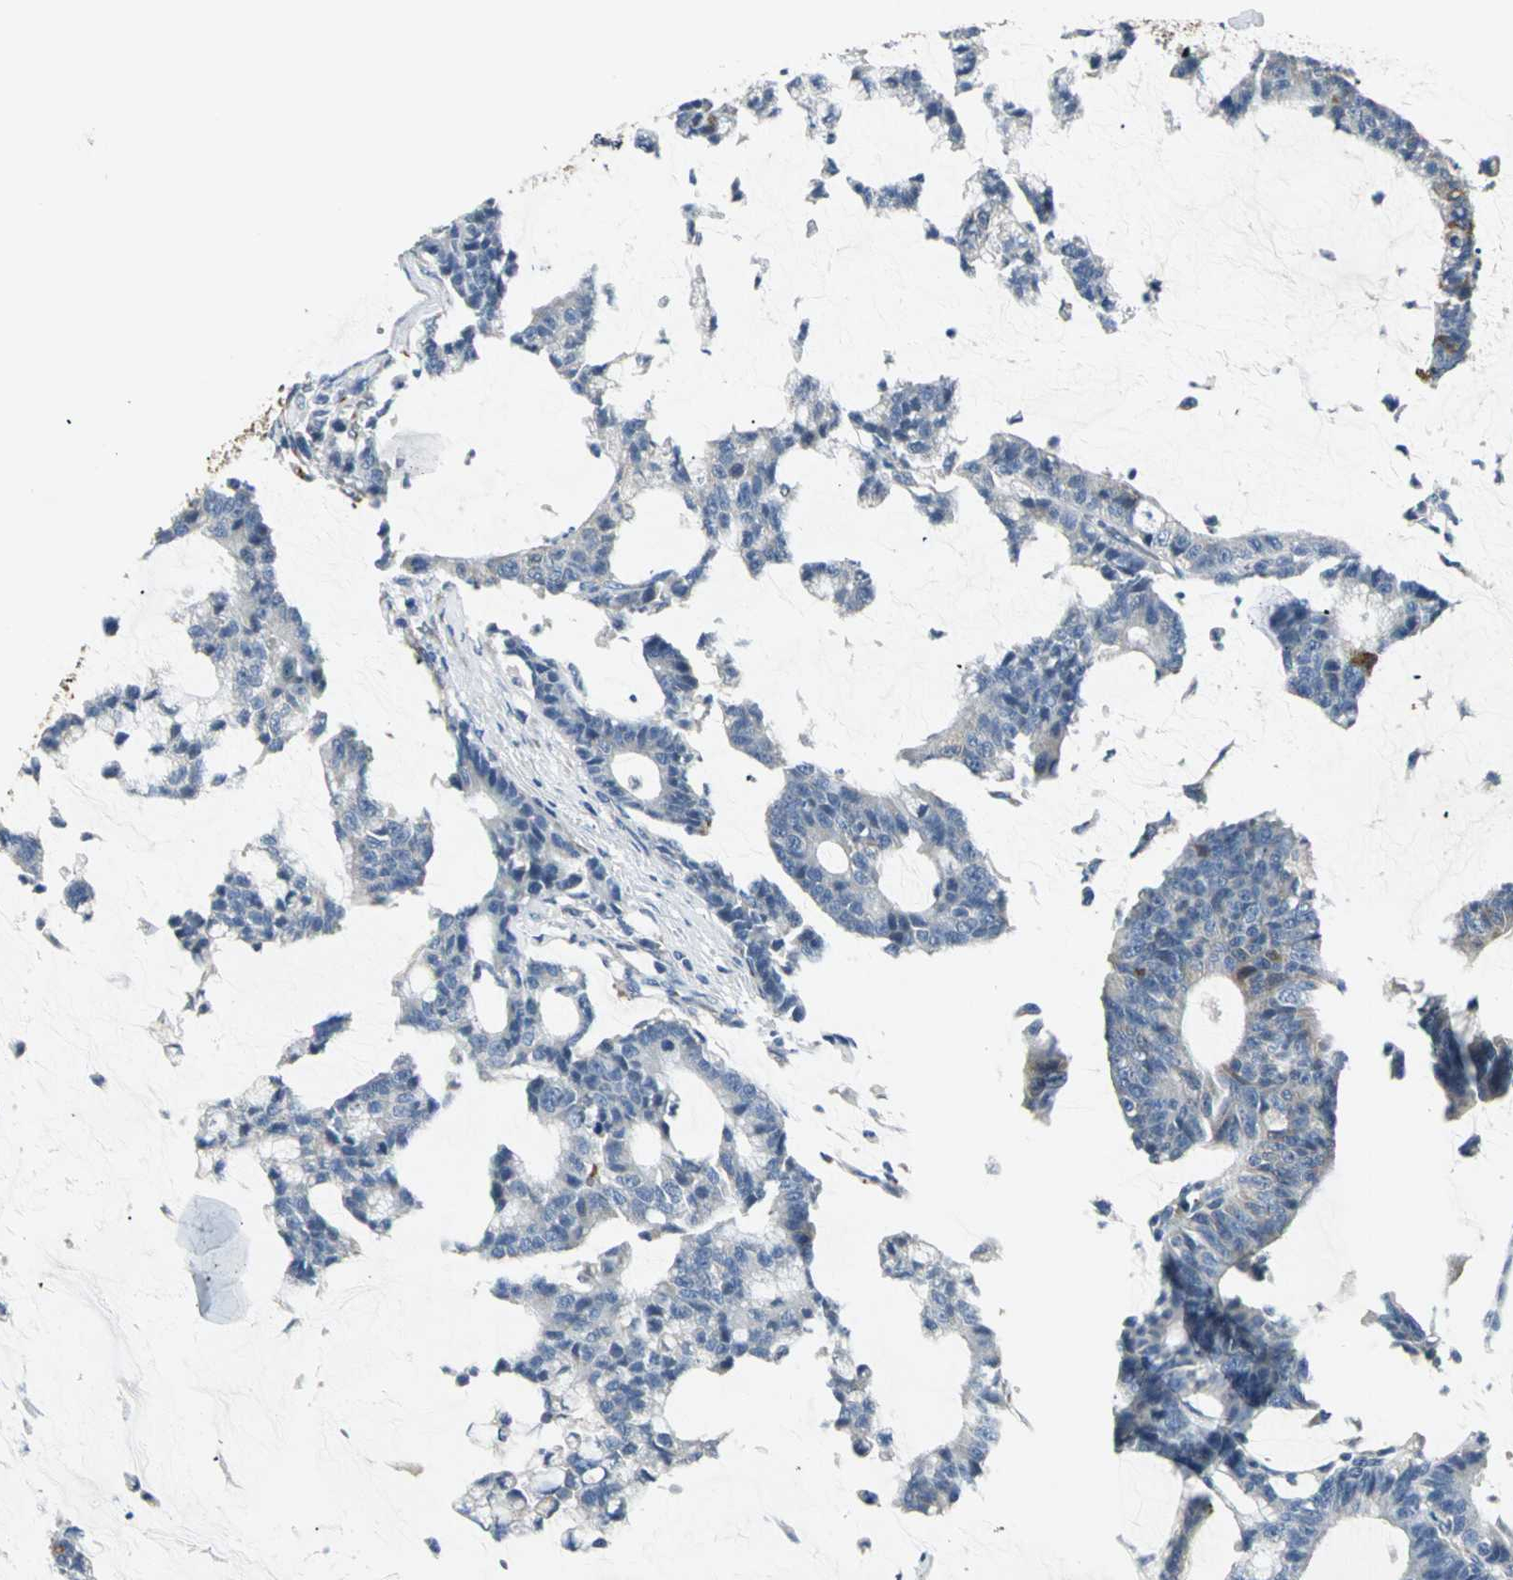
{"staining": {"intensity": "strong", "quantity": "25%-75%", "location": "cytoplasmic/membranous"}, "tissue": "colorectal cancer", "cell_type": "Tumor cells", "image_type": "cancer", "snomed": [{"axis": "morphology", "description": "Adenocarcinoma, NOS"}, {"axis": "topography", "description": "Colon"}], "caption": "Immunohistochemistry (DAB (3,3'-diaminobenzidine)) staining of human adenocarcinoma (colorectal) shows strong cytoplasmic/membranous protein staining in about 25%-75% of tumor cells. Ihc stains the protein of interest in brown and the nuclei are stained blue.", "gene": "B3GNT2", "patient": {"sex": "female", "age": 84}}